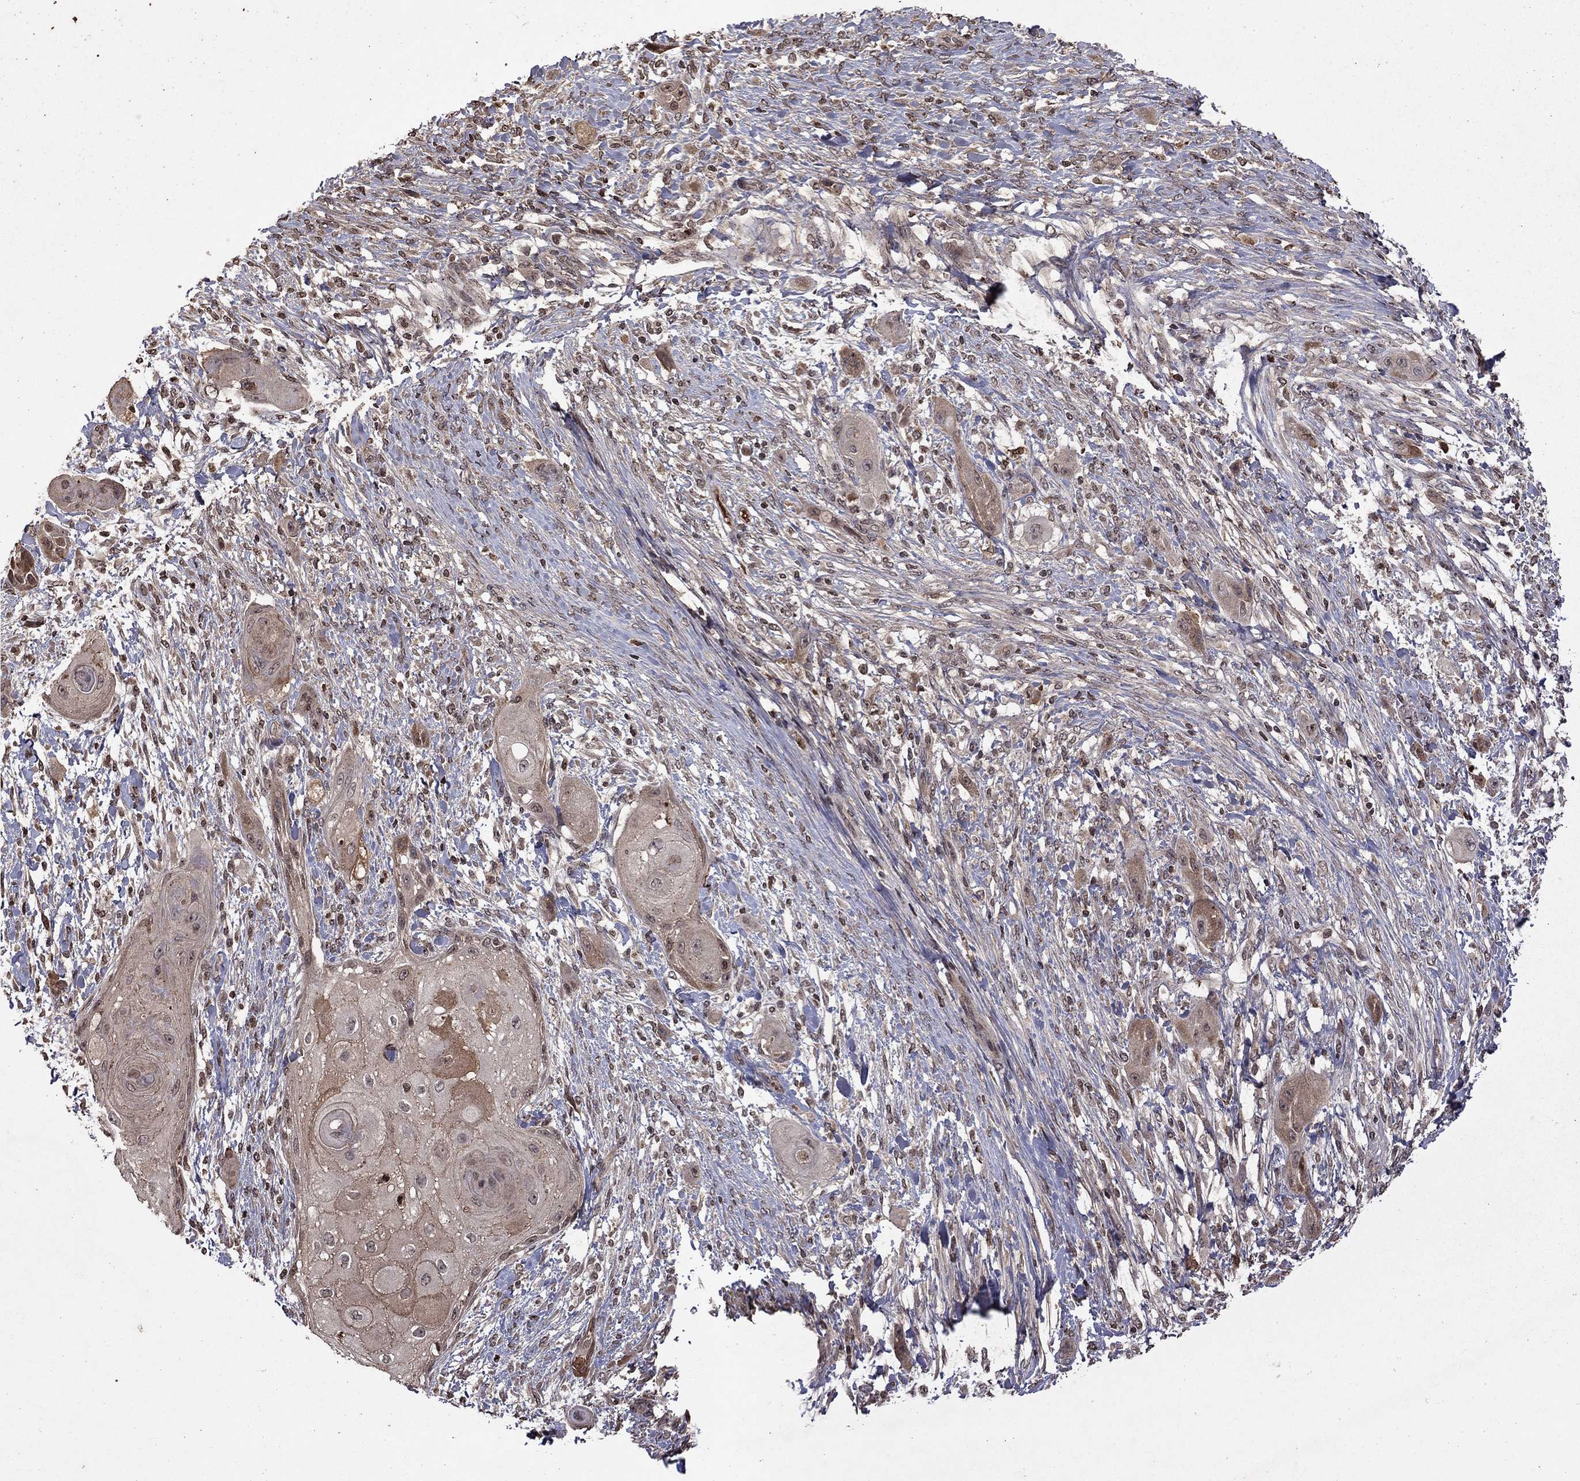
{"staining": {"intensity": "weak", "quantity": "<25%", "location": "cytoplasmic/membranous"}, "tissue": "skin cancer", "cell_type": "Tumor cells", "image_type": "cancer", "snomed": [{"axis": "morphology", "description": "Squamous cell carcinoma, NOS"}, {"axis": "topography", "description": "Skin"}], "caption": "This photomicrograph is of skin cancer stained with immunohistochemistry to label a protein in brown with the nuclei are counter-stained blue. There is no positivity in tumor cells. The staining is performed using DAB (3,3'-diaminobenzidine) brown chromogen with nuclei counter-stained in using hematoxylin.", "gene": "NLGN1", "patient": {"sex": "male", "age": 62}}